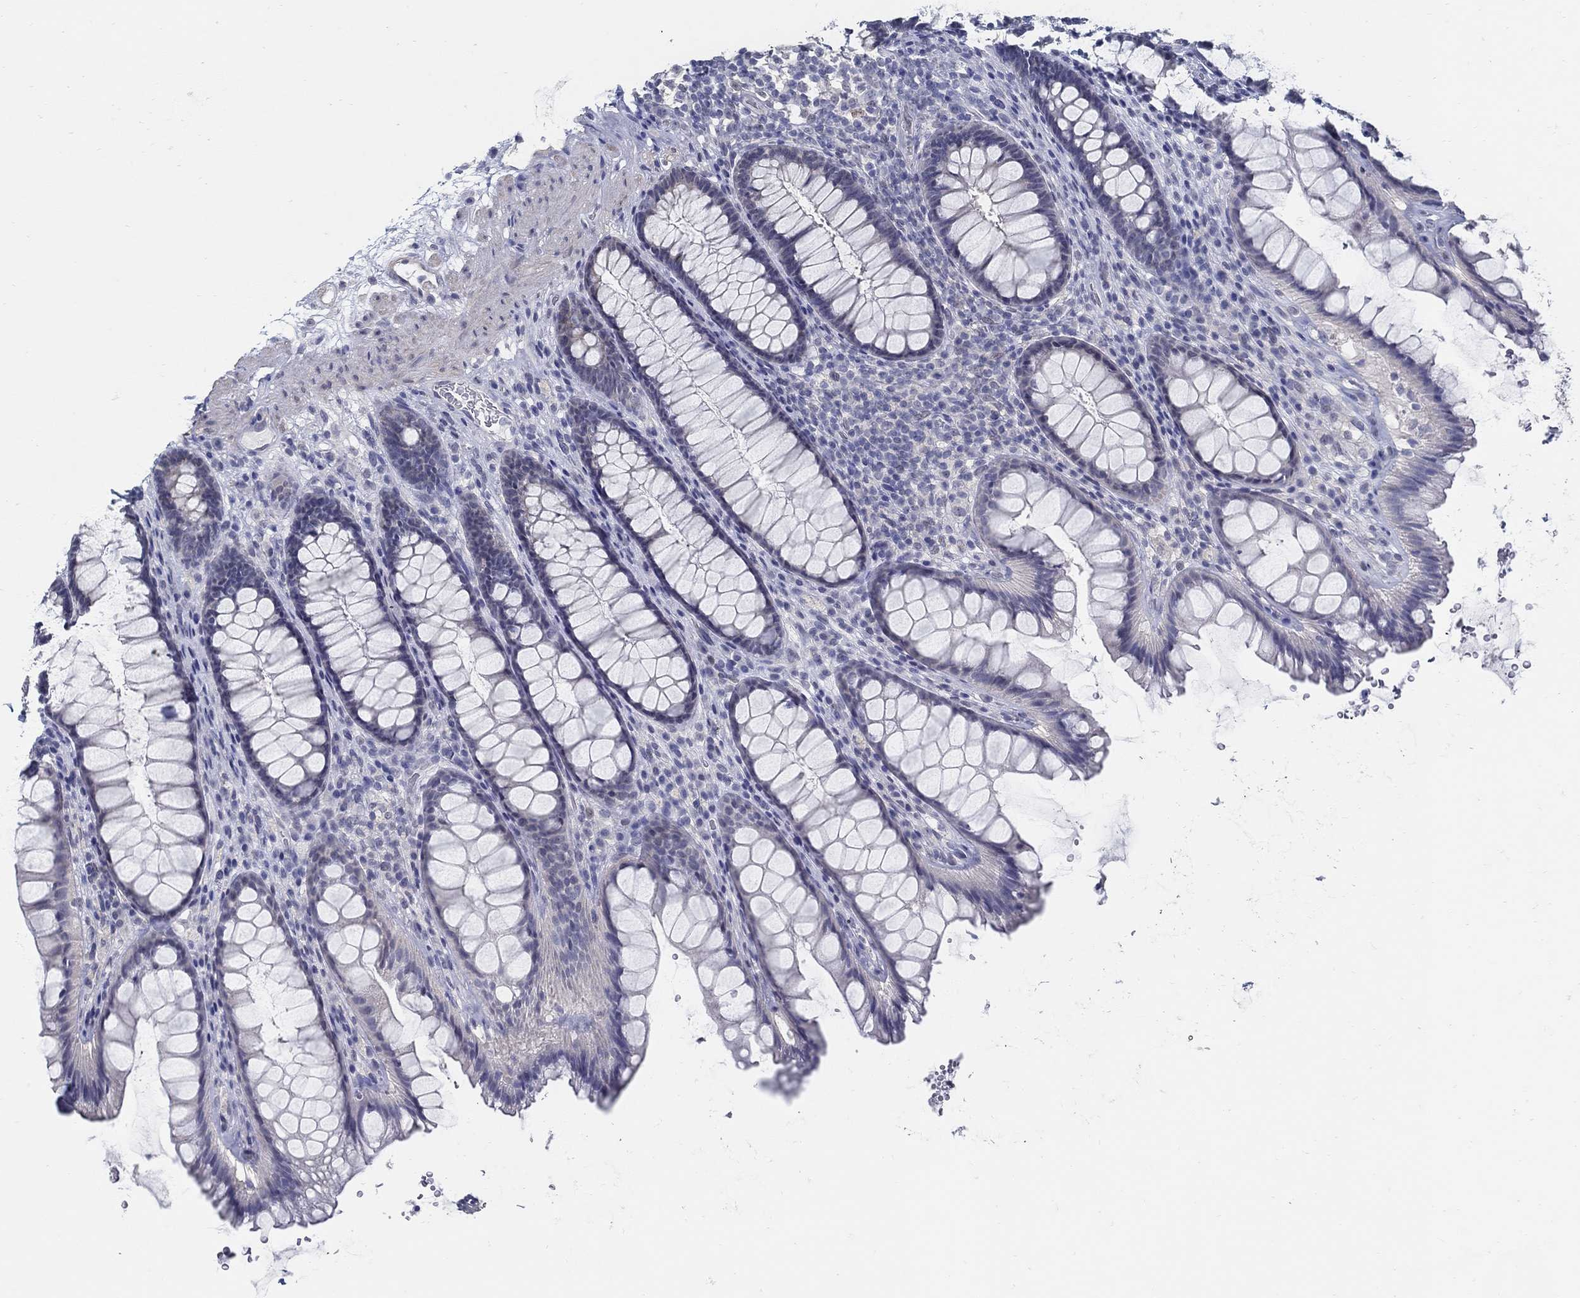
{"staining": {"intensity": "negative", "quantity": "none", "location": "none"}, "tissue": "rectum", "cell_type": "Glandular cells", "image_type": "normal", "snomed": [{"axis": "morphology", "description": "Normal tissue, NOS"}, {"axis": "topography", "description": "Rectum"}], "caption": "An immunohistochemistry image of benign rectum is shown. There is no staining in glandular cells of rectum. (DAB (3,3'-diaminobenzidine) IHC with hematoxylin counter stain).", "gene": "USP29", "patient": {"sex": "male", "age": 72}}